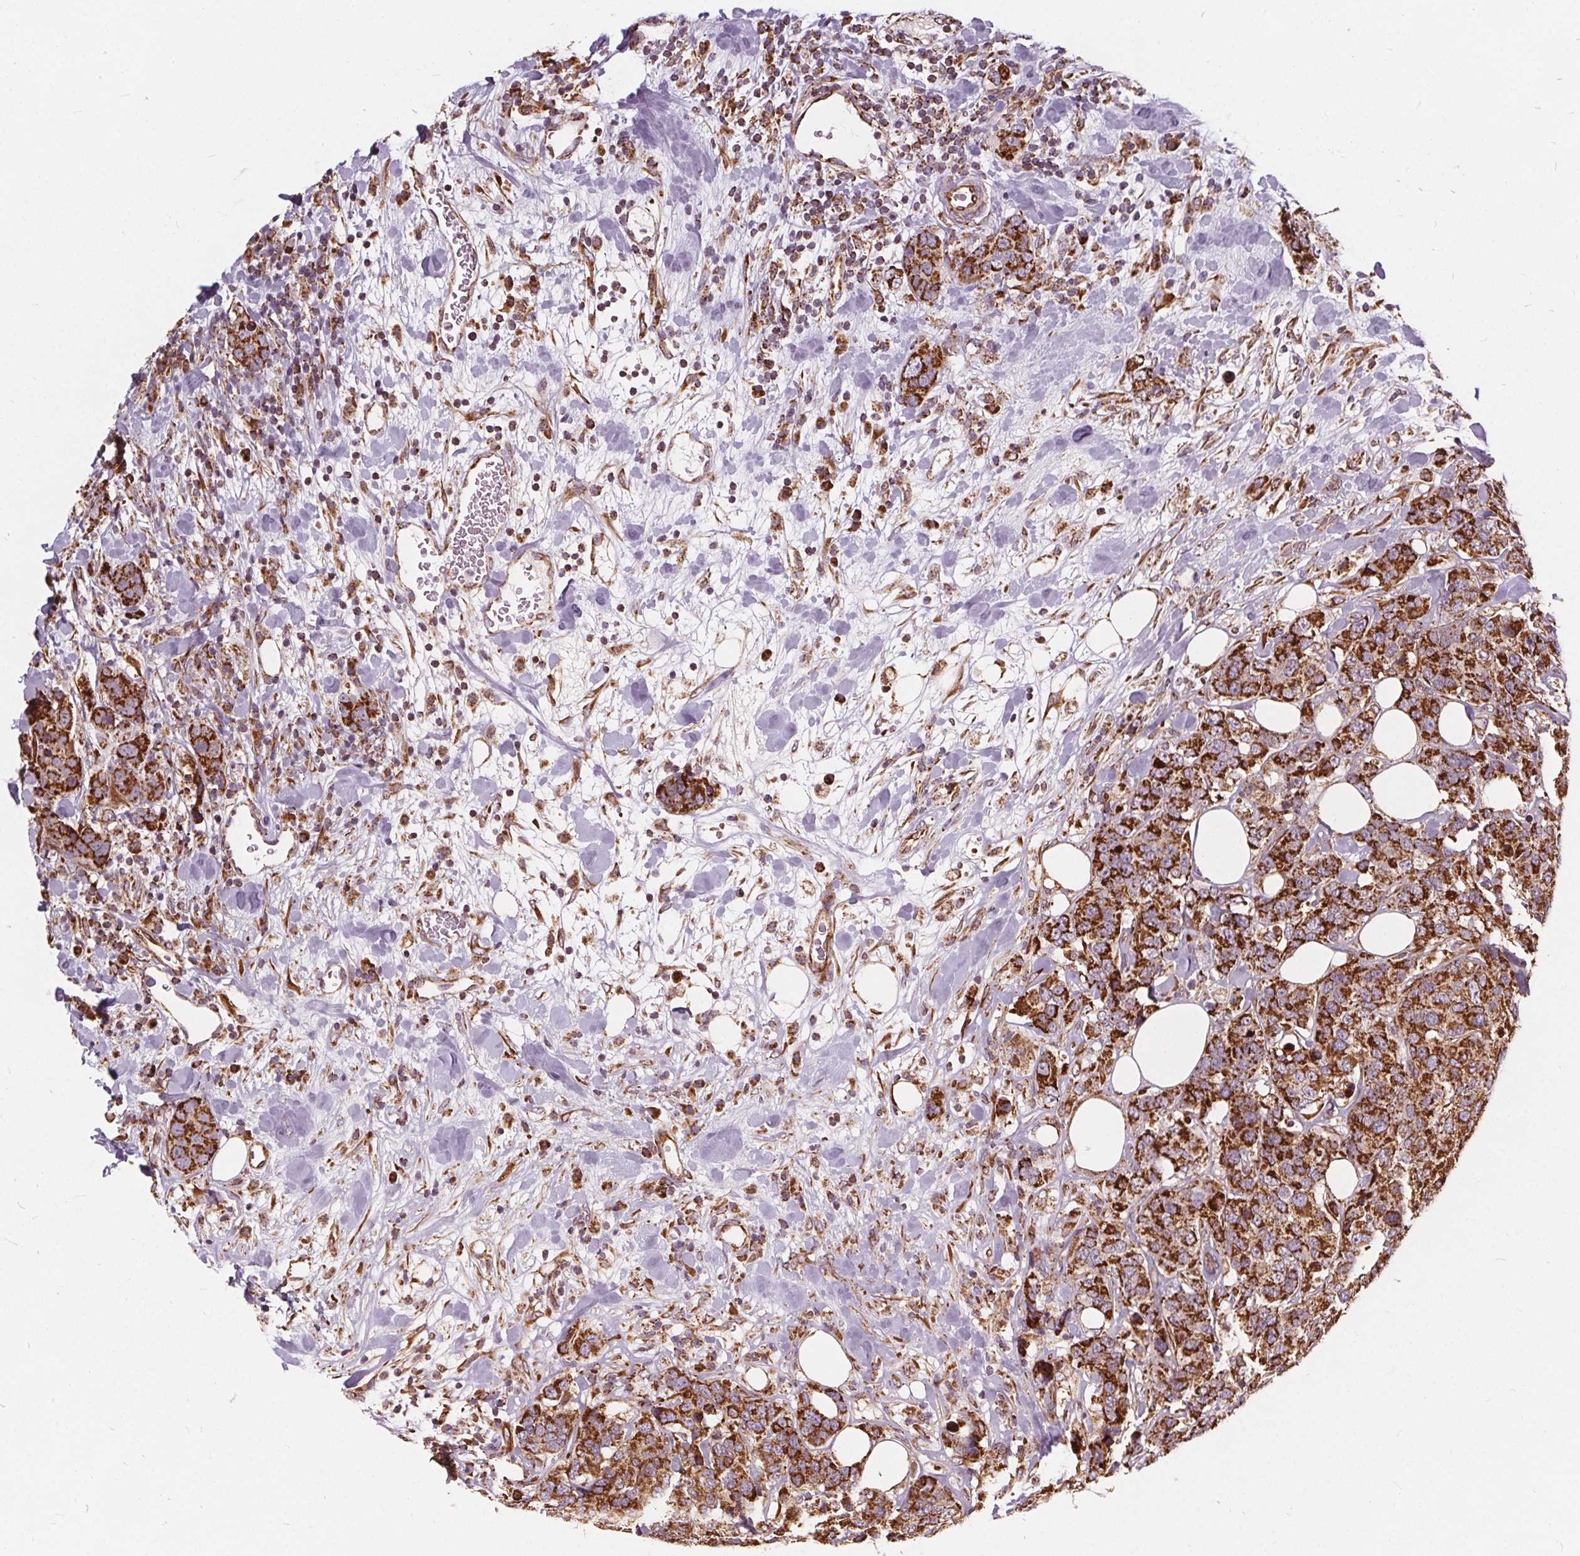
{"staining": {"intensity": "strong", "quantity": ">75%", "location": "cytoplasmic/membranous"}, "tissue": "breast cancer", "cell_type": "Tumor cells", "image_type": "cancer", "snomed": [{"axis": "morphology", "description": "Lobular carcinoma"}, {"axis": "topography", "description": "Breast"}], "caption": "The photomicrograph demonstrates staining of breast cancer (lobular carcinoma), revealing strong cytoplasmic/membranous protein expression (brown color) within tumor cells. (DAB IHC, brown staining for protein, blue staining for nuclei).", "gene": "PLSCR3", "patient": {"sex": "female", "age": 59}}